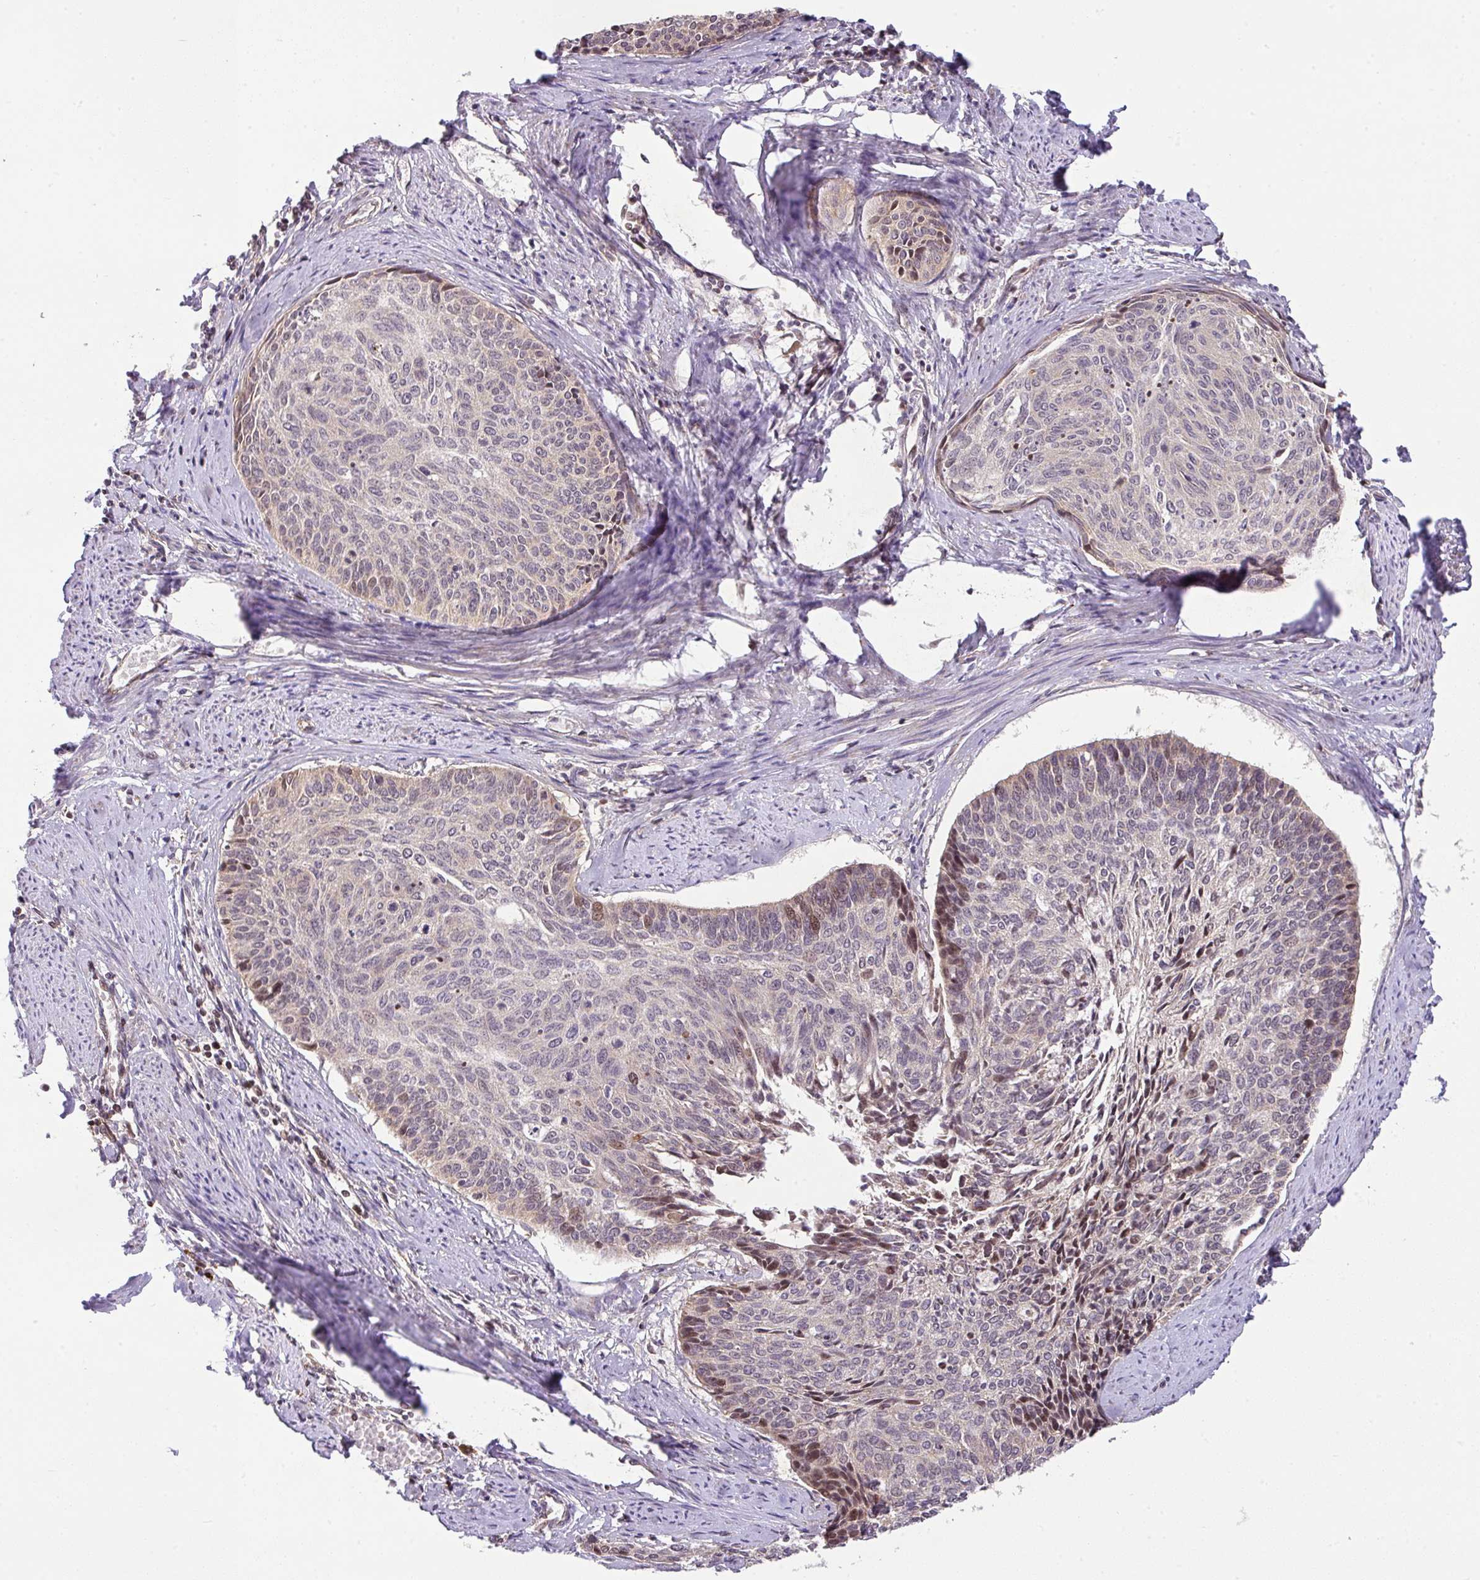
{"staining": {"intensity": "moderate", "quantity": "<25%", "location": "nuclear"}, "tissue": "cervical cancer", "cell_type": "Tumor cells", "image_type": "cancer", "snomed": [{"axis": "morphology", "description": "Squamous cell carcinoma, NOS"}, {"axis": "topography", "description": "Cervix"}], "caption": "Cervical cancer (squamous cell carcinoma) stained with DAB immunohistochemistry demonstrates low levels of moderate nuclear expression in about <25% of tumor cells. The staining was performed using DAB, with brown indicating positive protein expression. Nuclei are stained blue with hematoxylin.", "gene": "PLK1", "patient": {"sex": "female", "age": 55}}